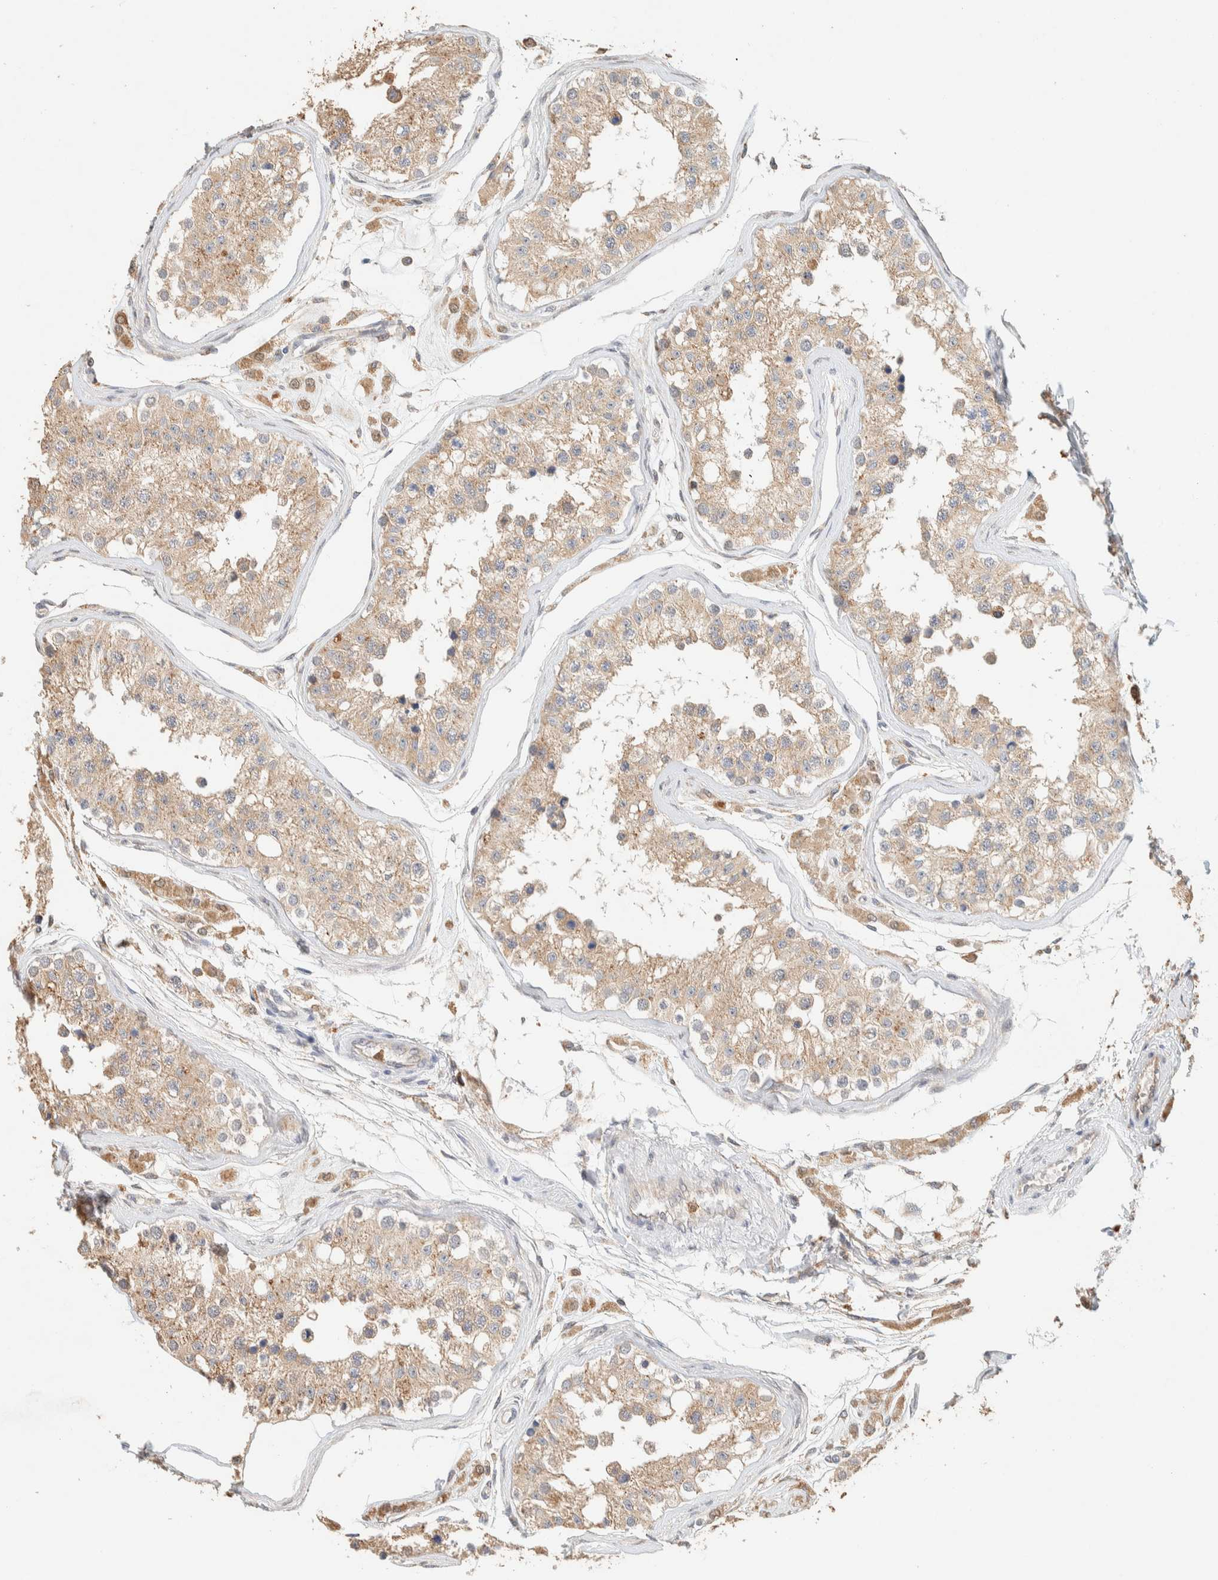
{"staining": {"intensity": "moderate", "quantity": ">75%", "location": "cytoplasmic/membranous"}, "tissue": "testis", "cell_type": "Cells in seminiferous ducts", "image_type": "normal", "snomed": [{"axis": "morphology", "description": "Normal tissue, NOS"}, {"axis": "morphology", "description": "Adenocarcinoma, metastatic, NOS"}, {"axis": "topography", "description": "Testis"}], "caption": "Brown immunohistochemical staining in normal testis reveals moderate cytoplasmic/membranous expression in approximately >75% of cells in seminiferous ducts. Nuclei are stained in blue.", "gene": "TTC3", "patient": {"sex": "male", "age": 26}}